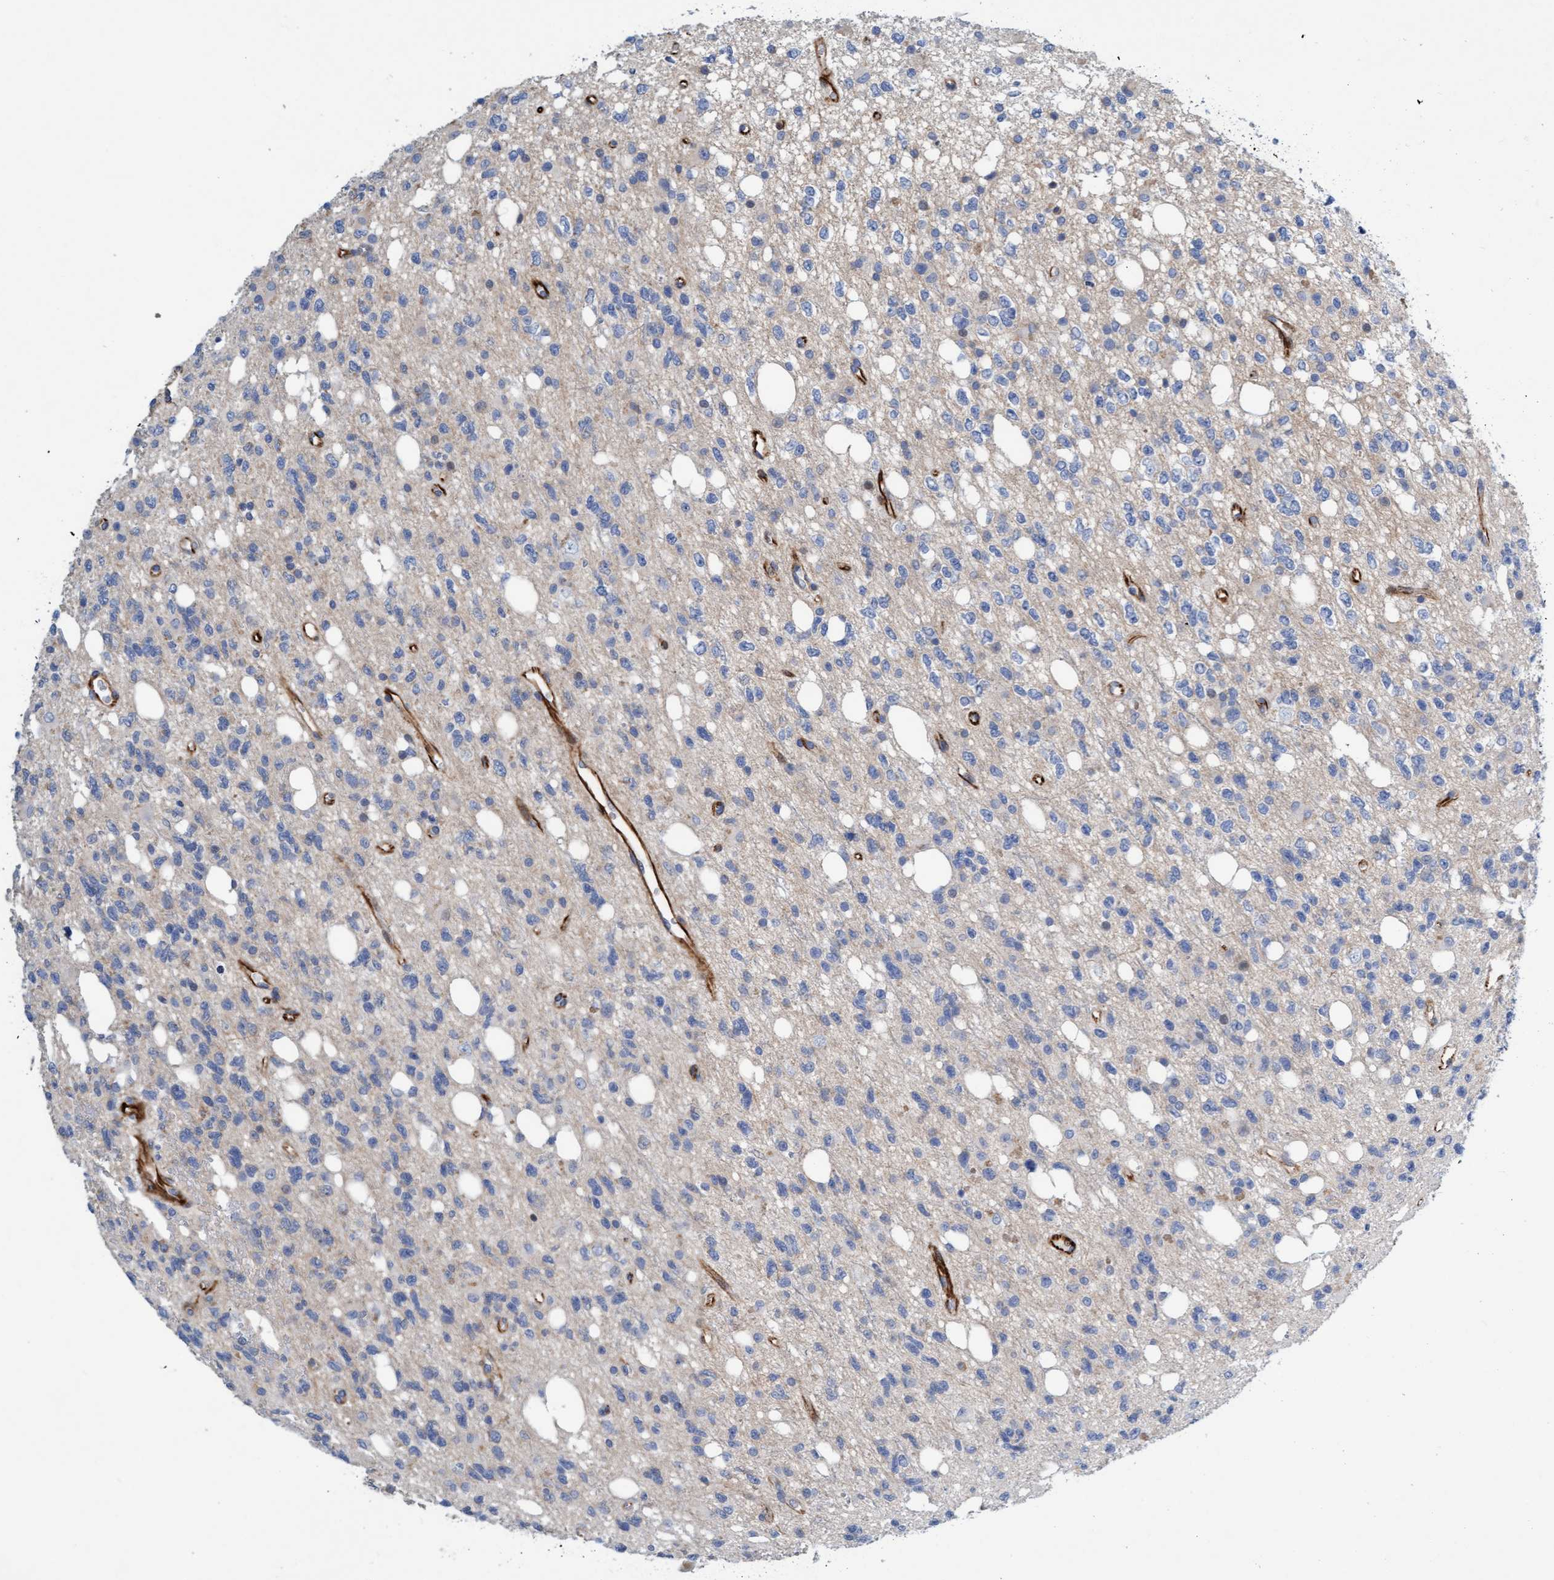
{"staining": {"intensity": "negative", "quantity": "none", "location": "none"}, "tissue": "glioma", "cell_type": "Tumor cells", "image_type": "cancer", "snomed": [{"axis": "morphology", "description": "Glioma, malignant, High grade"}, {"axis": "topography", "description": "Brain"}], "caption": "Immunohistochemistry of glioma demonstrates no staining in tumor cells.", "gene": "POLG2", "patient": {"sex": "female", "age": 62}}